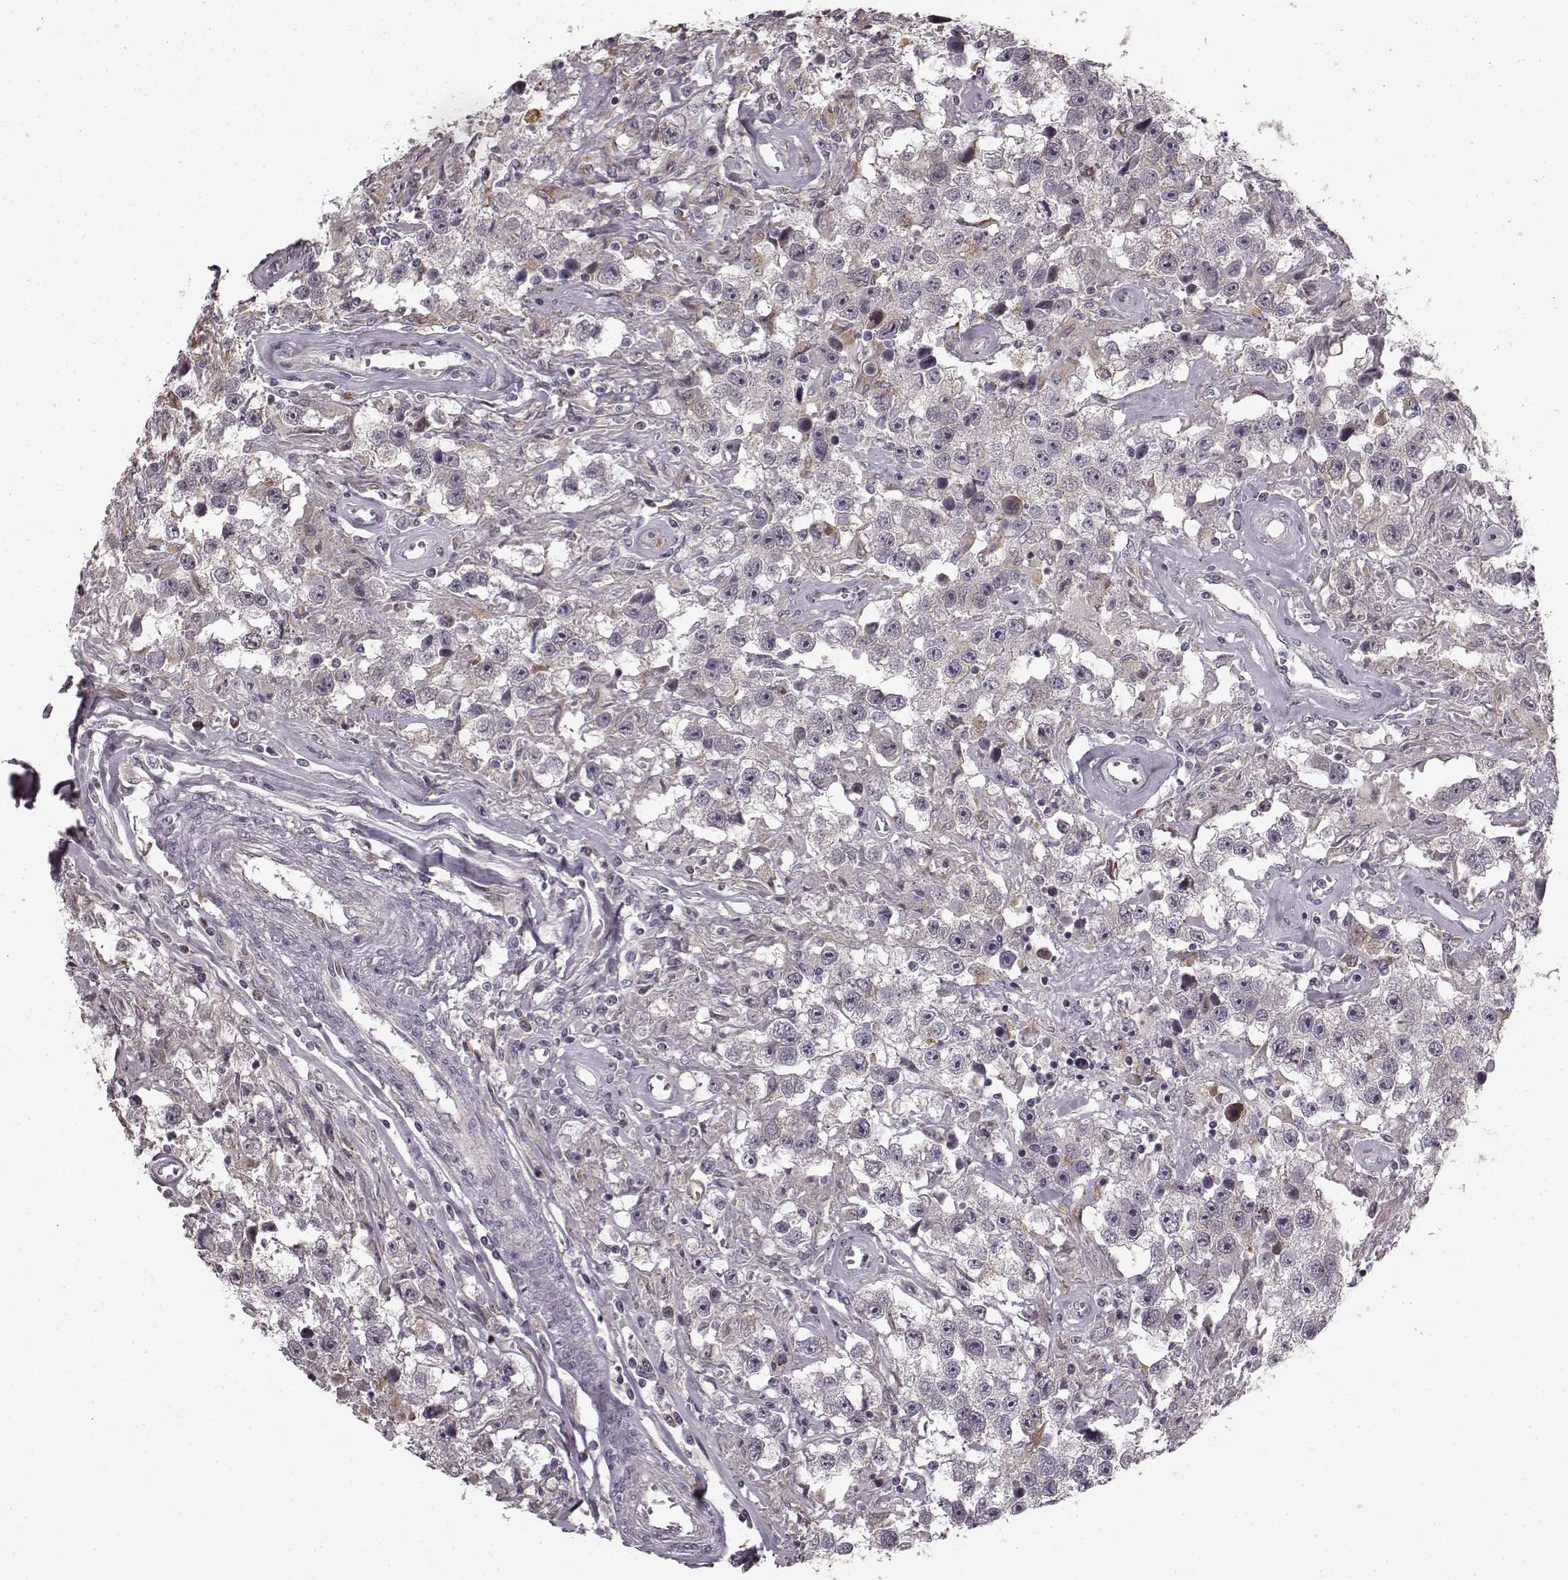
{"staining": {"intensity": "weak", "quantity": "<25%", "location": "cytoplasmic/membranous"}, "tissue": "testis cancer", "cell_type": "Tumor cells", "image_type": "cancer", "snomed": [{"axis": "morphology", "description": "Seminoma, NOS"}, {"axis": "topography", "description": "Testis"}], "caption": "High magnification brightfield microscopy of testis cancer stained with DAB (3,3'-diaminobenzidine) (brown) and counterstained with hematoxylin (blue): tumor cells show no significant positivity.", "gene": "HMMR", "patient": {"sex": "male", "age": 43}}